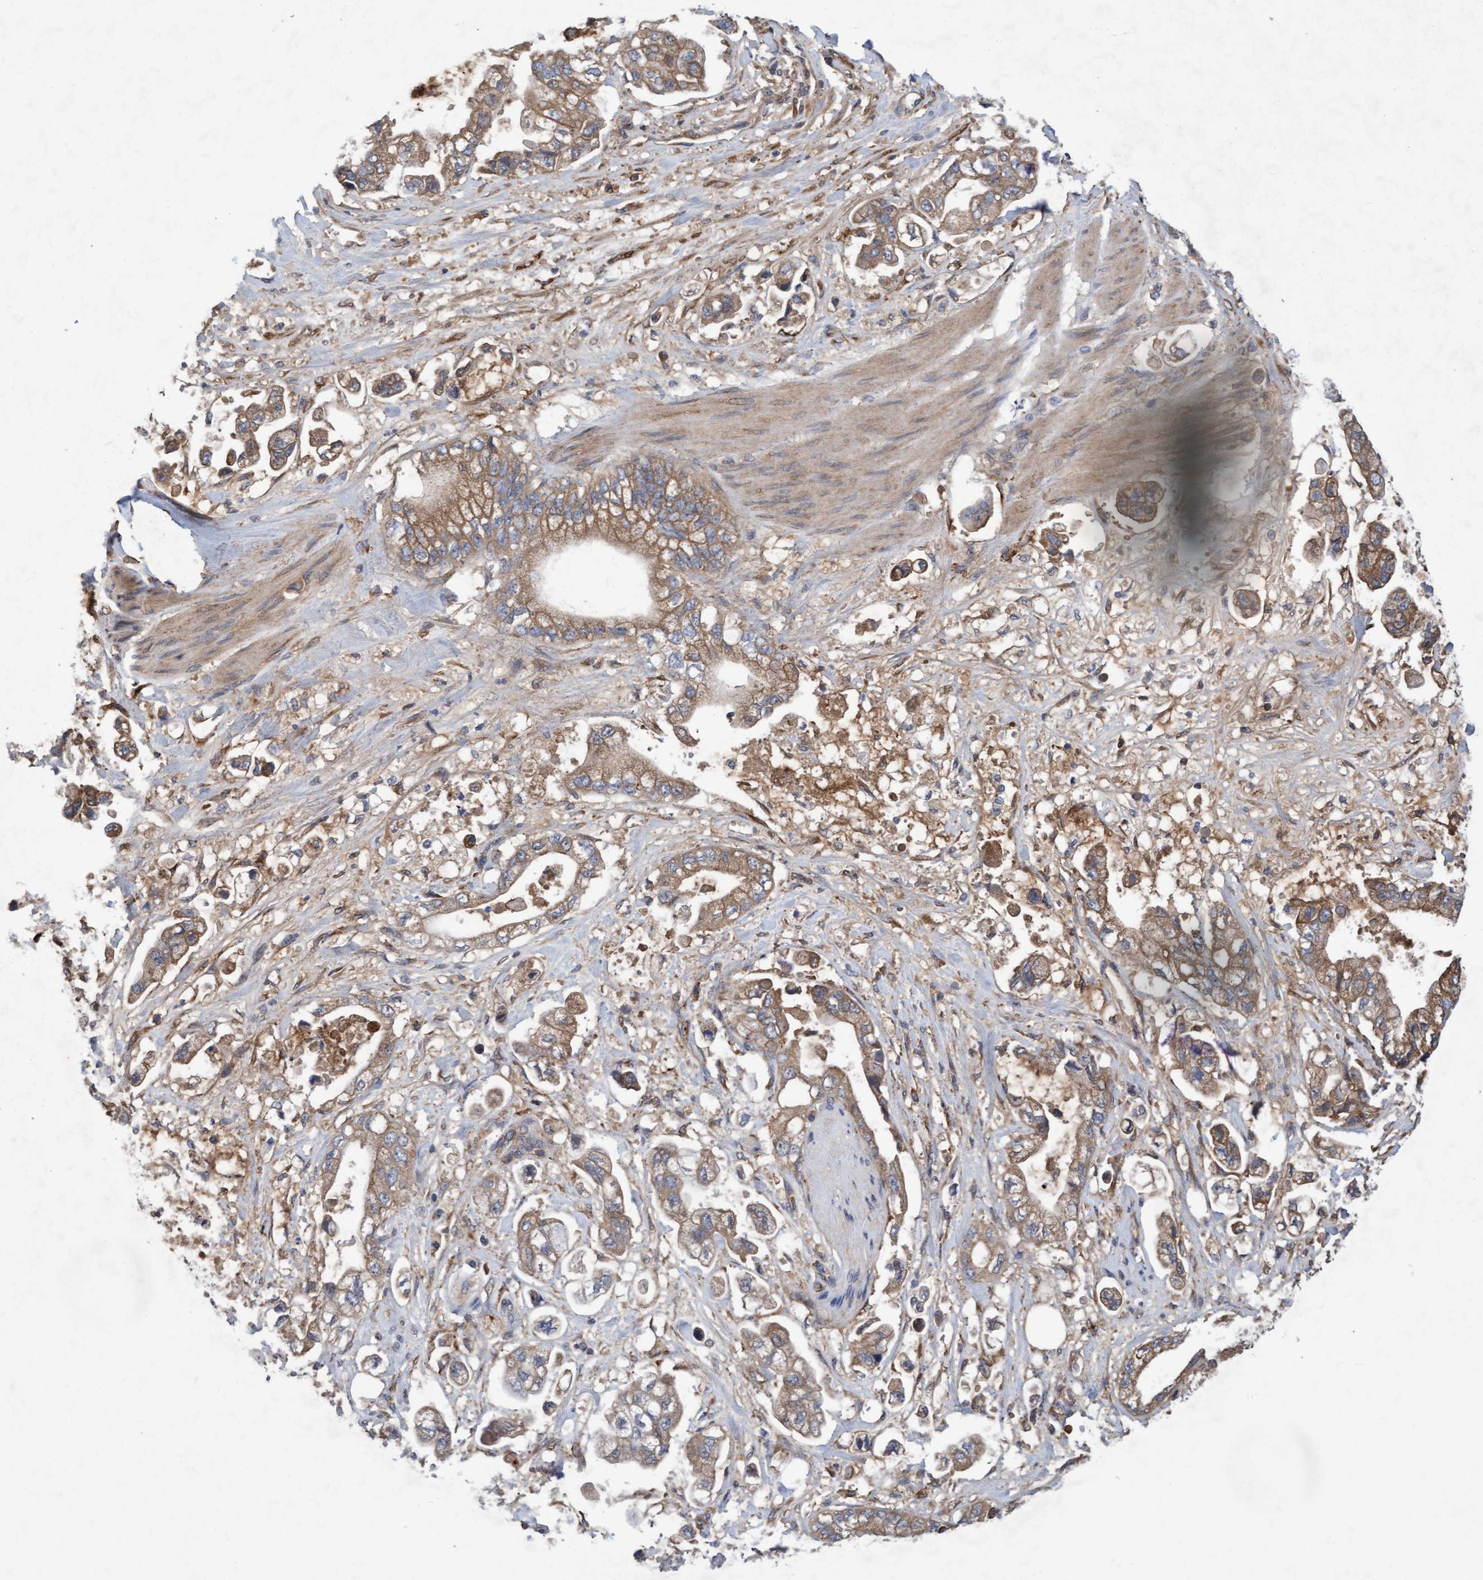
{"staining": {"intensity": "moderate", "quantity": ">75%", "location": "cytoplasmic/membranous"}, "tissue": "stomach cancer", "cell_type": "Tumor cells", "image_type": "cancer", "snomed": [{"axis": "morphology", "description": "Normal tissue, NOS"}, {"axis": "morphology", "description": "Adenocarcinoma, NOS"}, {"axis": "topography", "description": "Stomach"}], "caption": "Brown immunohistochemical staining in human adenocarcinoma (stomach) reveals moderate cytoplasmic/membranous expression in approximately >75% of tumor cells.", "gene": "DDHD2", "patient": {"sex": "male", "age": 62}}